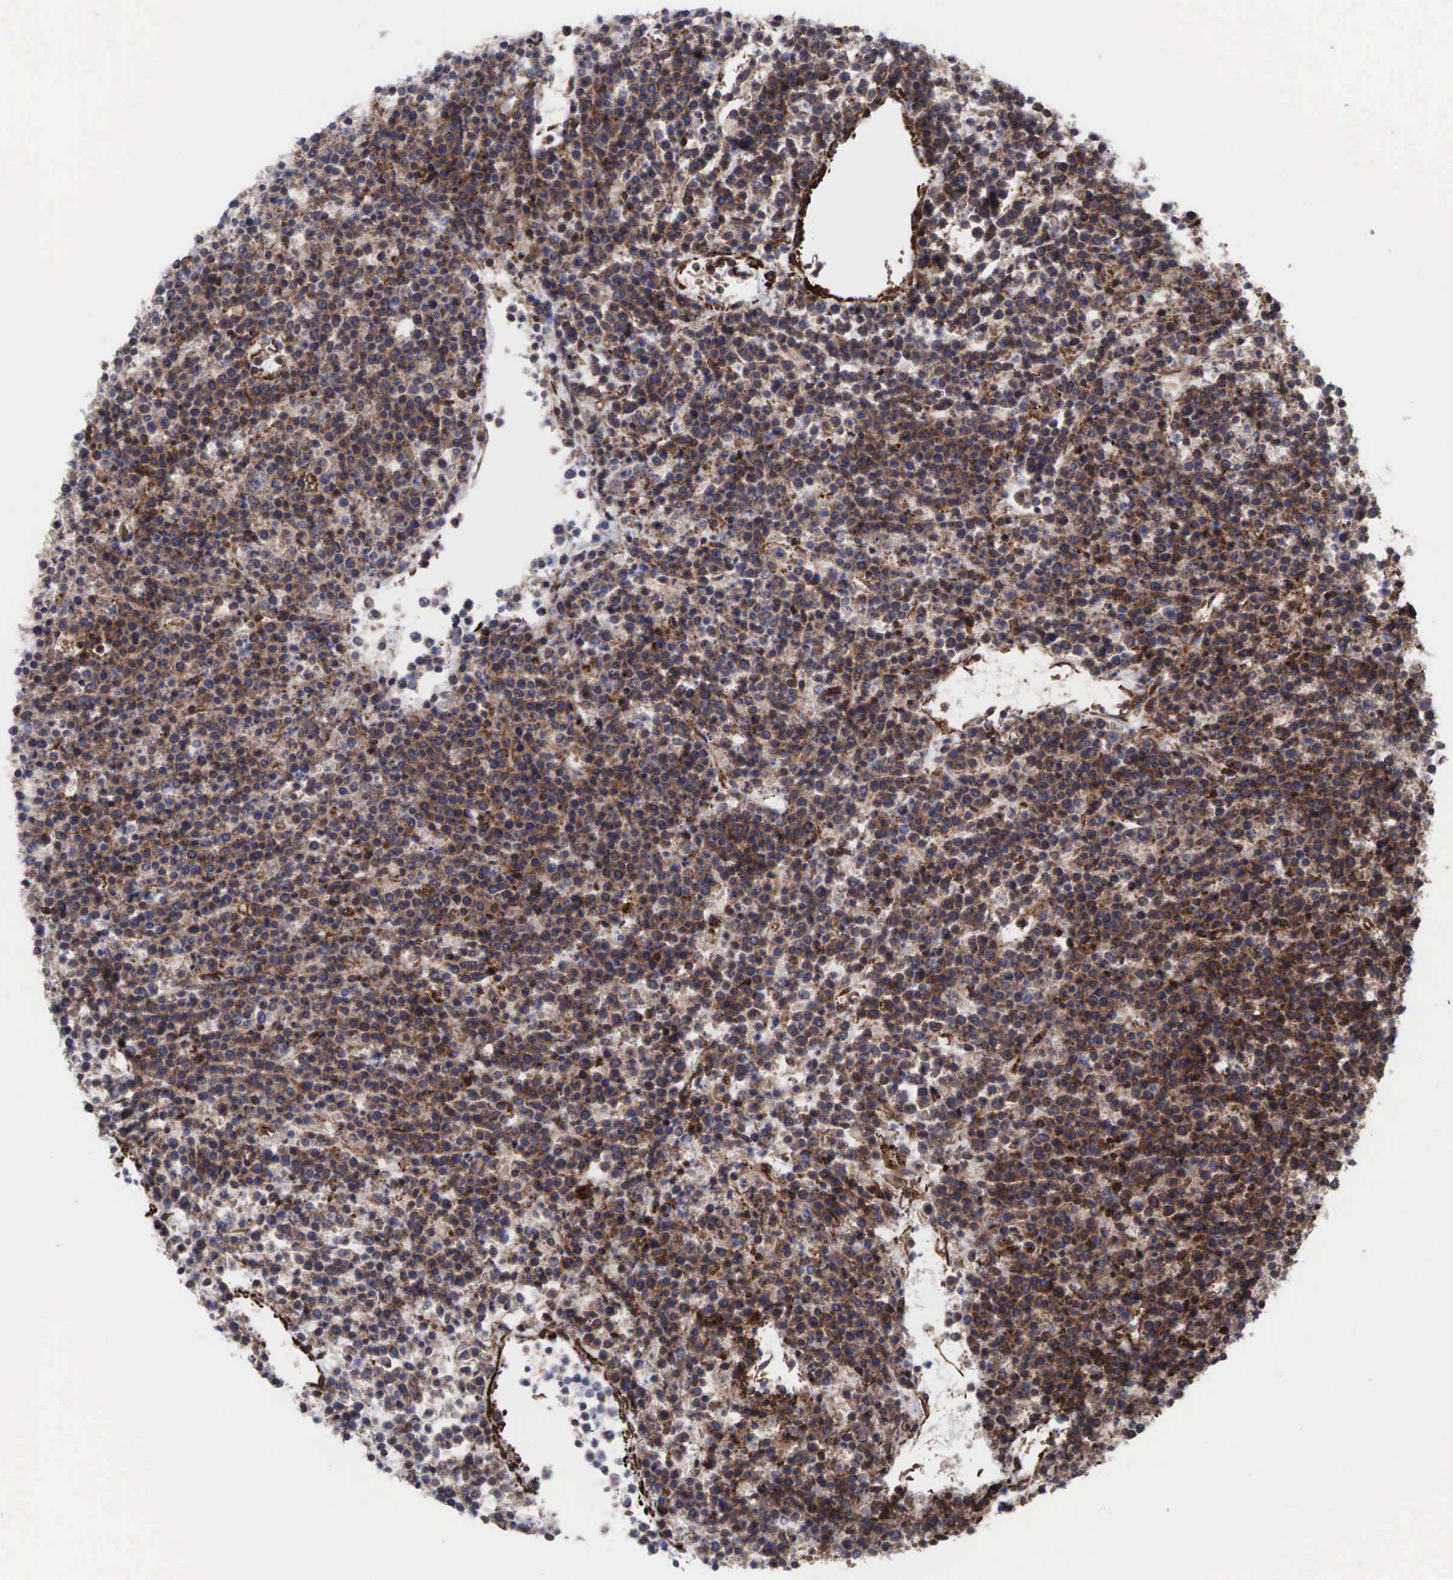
{"staining": {"intensity": "weak", "quantity": "25%-75%", "location": "cytoplasmic/membranous"}, "tissue": "lymphoma", "cell_type": "Tumor cells", "image_type": "cancer", "snomed": [{"axis": "morphology", "description": "Malignant lymphoma, non-Hodgkin's type, High grade"}, {"axis": "topography", "description": "Ovary"}], "caption": "Malignant lymphoma, non-Hodgkin's type (high-grade) stained for a protein displays weak cytoplasmic/membranous positivity in tumor cells.", "gene": "GPRASP1", "patient": {"sex": "female", "age": 56}}